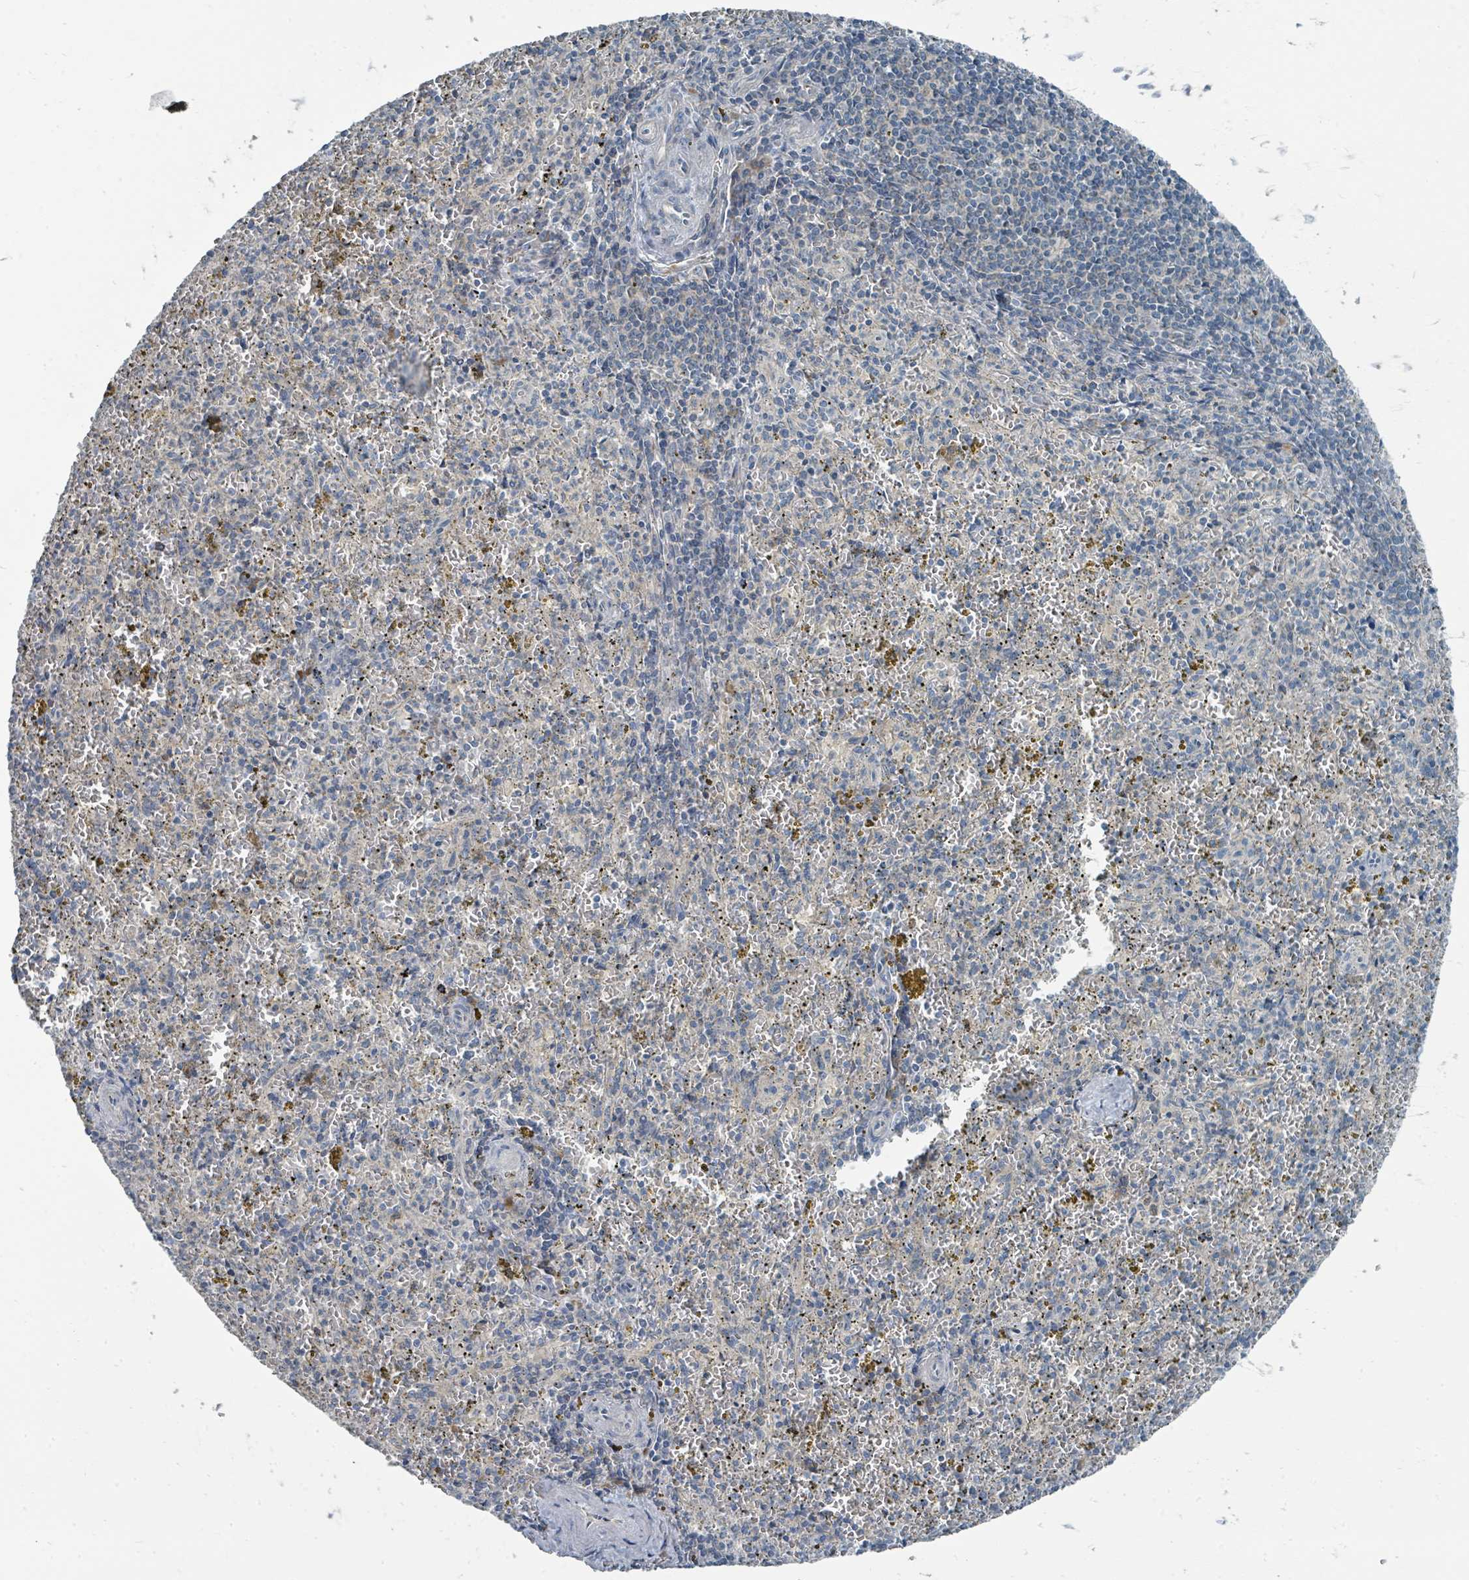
{"staining": {"intensity": "negative", "quantity": "none", "location": "none"}, "tissue": "spleen", "cell_type": "Cells in red pulp", "image_type": "normal", "snomed": [{"axis": "morphology", "description": "Normal tissue, NOS"}, {"axis": "topography", "description": "Spleen"}], "caption": "The IHC image has no significant positivity in cells in red pulp of spleen.", "gene": "SLC25A23", "patient": {"sex": "male", "age": 57}}